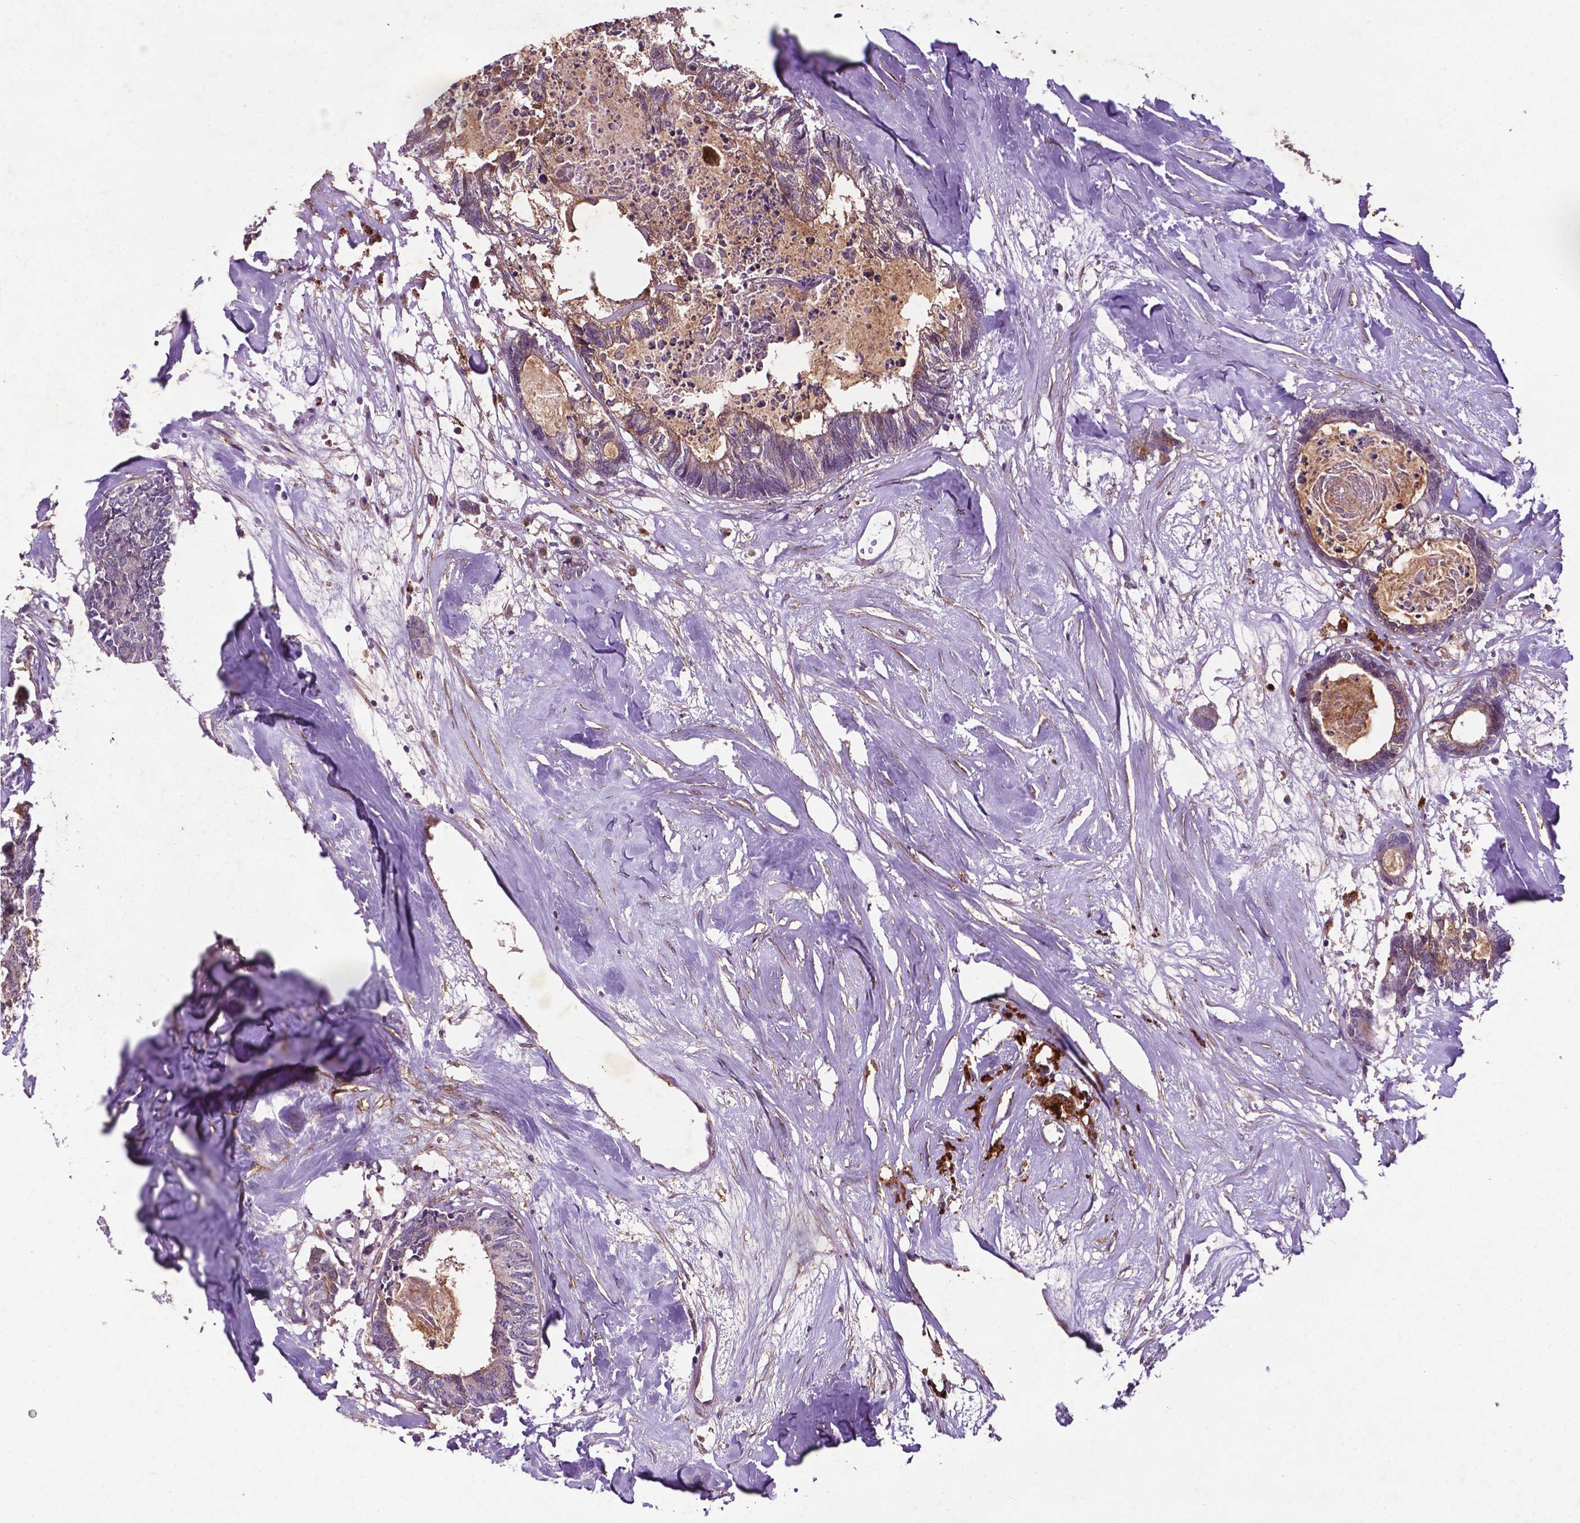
{"staining": {"intensity": "moderate", "quantity": "<25%", "location": "cytoplasmic/membranous"}, "tissue": "colorectal cancer", "cell_type": "Tumor cells", "image_type": "cancer", "snomed": [{"axis": "morphology", "description": "Adenocarcinoma, NOS"}, {"axis": "topography", "description": "Colon"}, {"axis": "topography", "description": "Rectum"}], "caption": "The immunohistochemical stain highlights moderate cytoplasmic/membranous expression in tumor cells of colorectal cancer (adenocarcinoma) tissue. The staining is performed using DAB brown chromogen to label protein expression. The nuclei are counter-stained blue using hematoxylin.", "gene": "RRAS", "patient": {"sex": "male", "age": 57}}